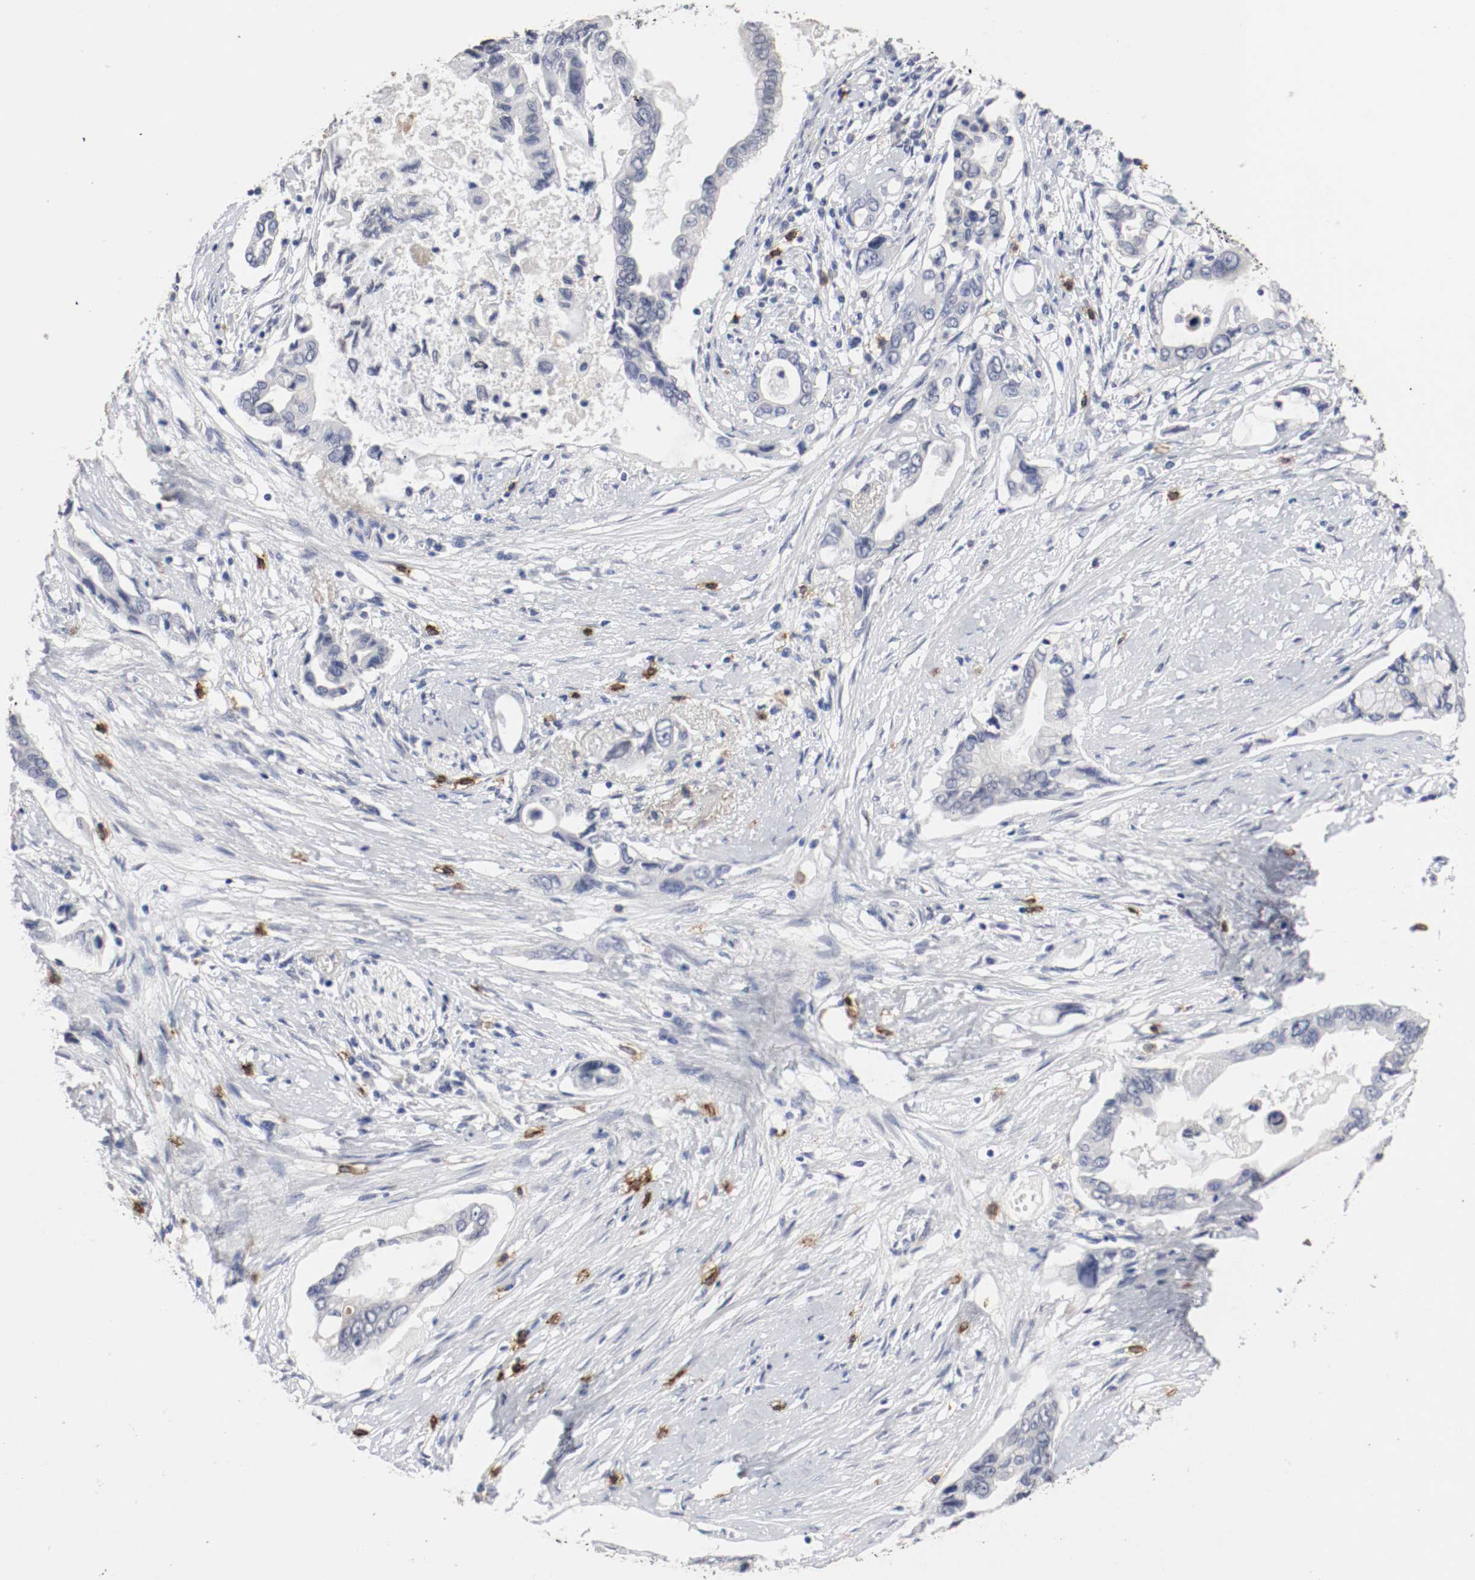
{"staining": {"intensity": "negative", "quantity": "none", "location": "none"}, "tissue": "pancreatic cancer", "cell_type": "Tumor cells", "image_type": "cancer", "snomed": [{"axis": "morphology", "description": "Adenocarcinoma, NOS"}, {"axis": "topography", "description": "Pancreas"}], "caption": "Tumor cells are negative for brown protein staining in pancreatic adenocarcinoma.", "gene": "KIT", "patient": {"sex": "female", "age": 57}}